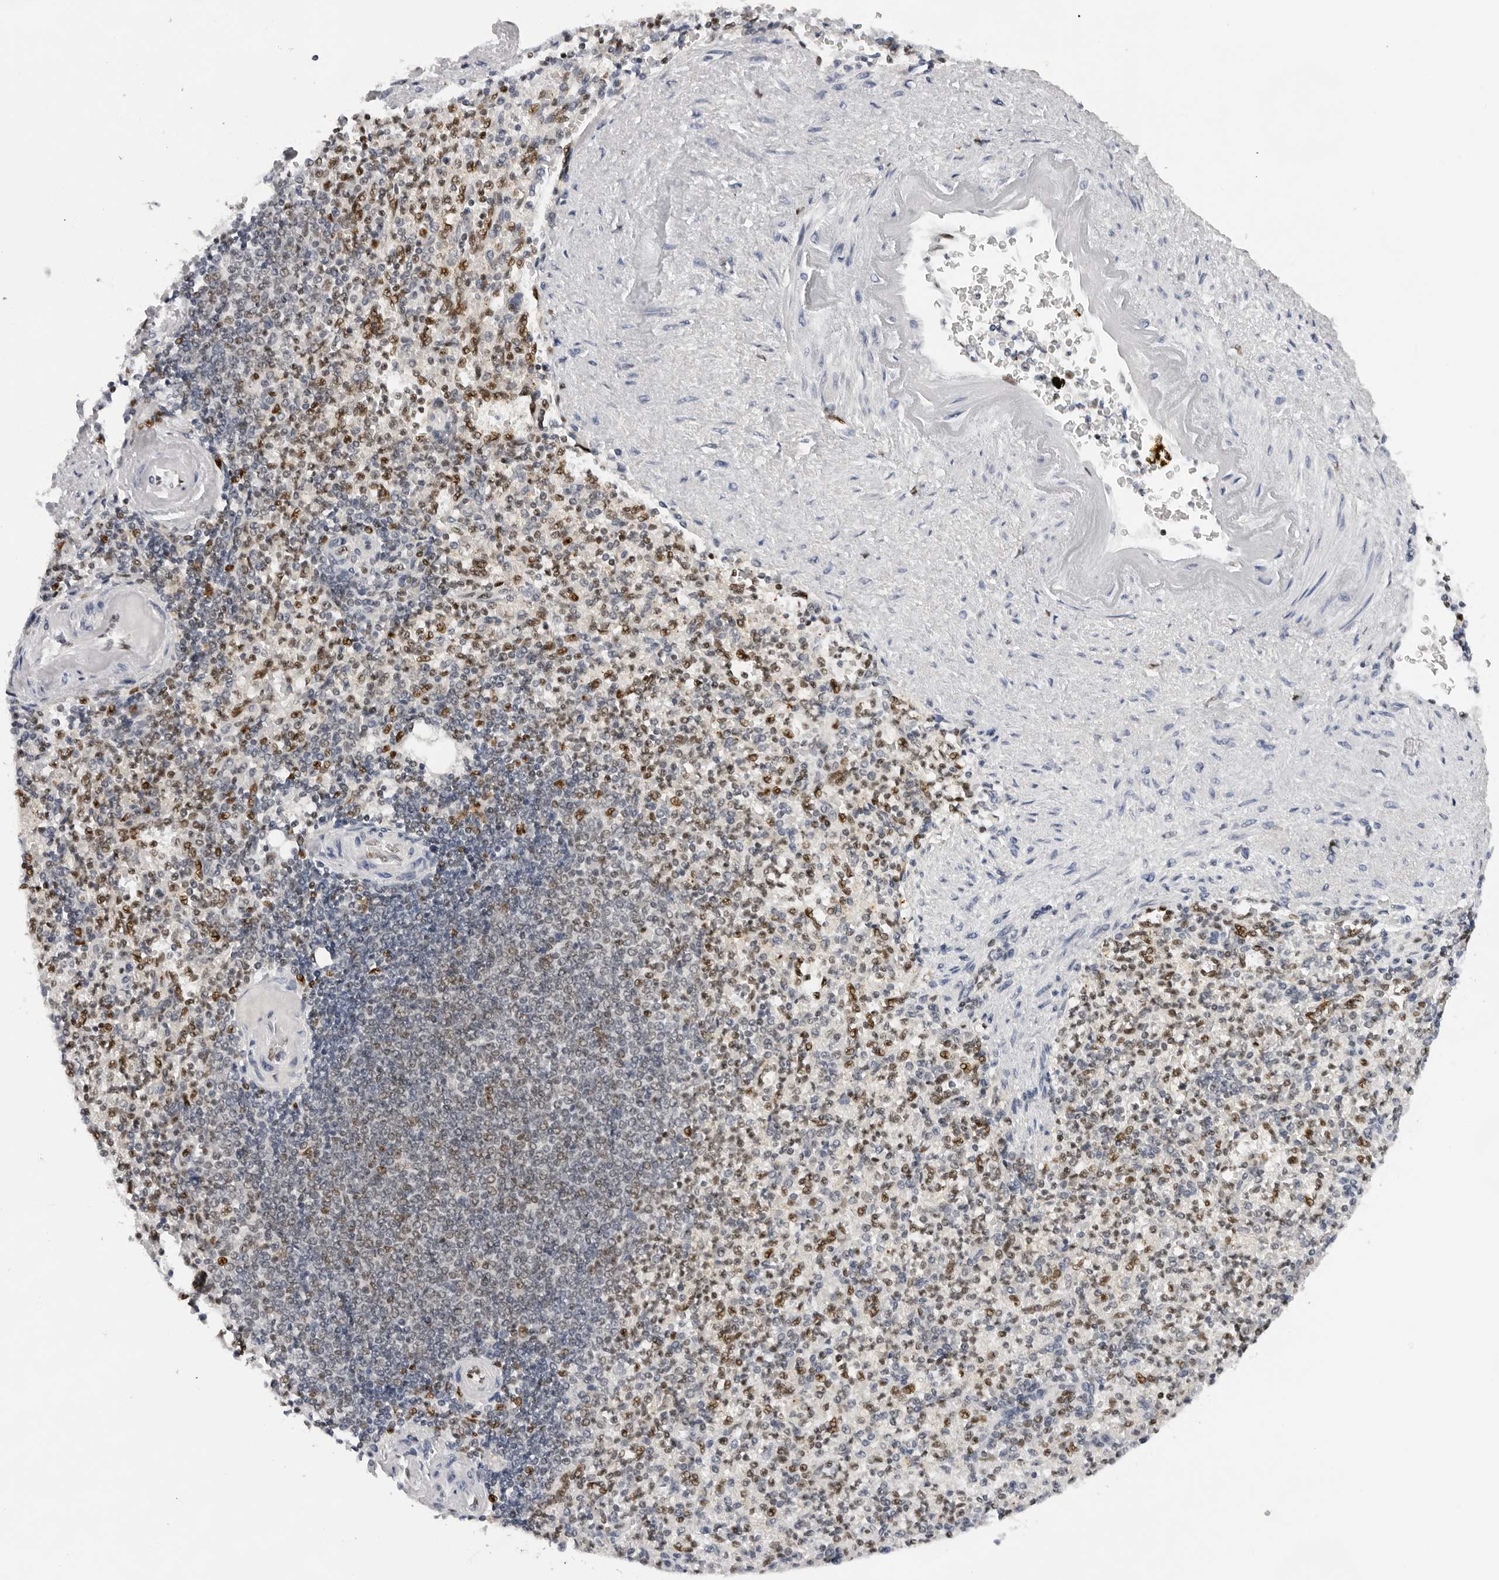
{"staining": {"intensity": "moderate", "quantity": "25%-75%", "location": "nuclear"}, "tissue": "spleen", "cell_type": "Cells in red pulp", "image_type": "normal", "snomed": [{"axis": "morphology", "description": "Normal tissue, NOS"}, {"axis": "topography", "description": "Spleen"}], "caption": "IHC photomicrograph of benign spleen: spleen stained using IHC shows medium levels of moderate protein expression localized specifically in the nuclear of cells in red pulp, appearing as a nuclear brown color.", "gene": "OGG1", "patient": {"sex": "female", "age": 74}}